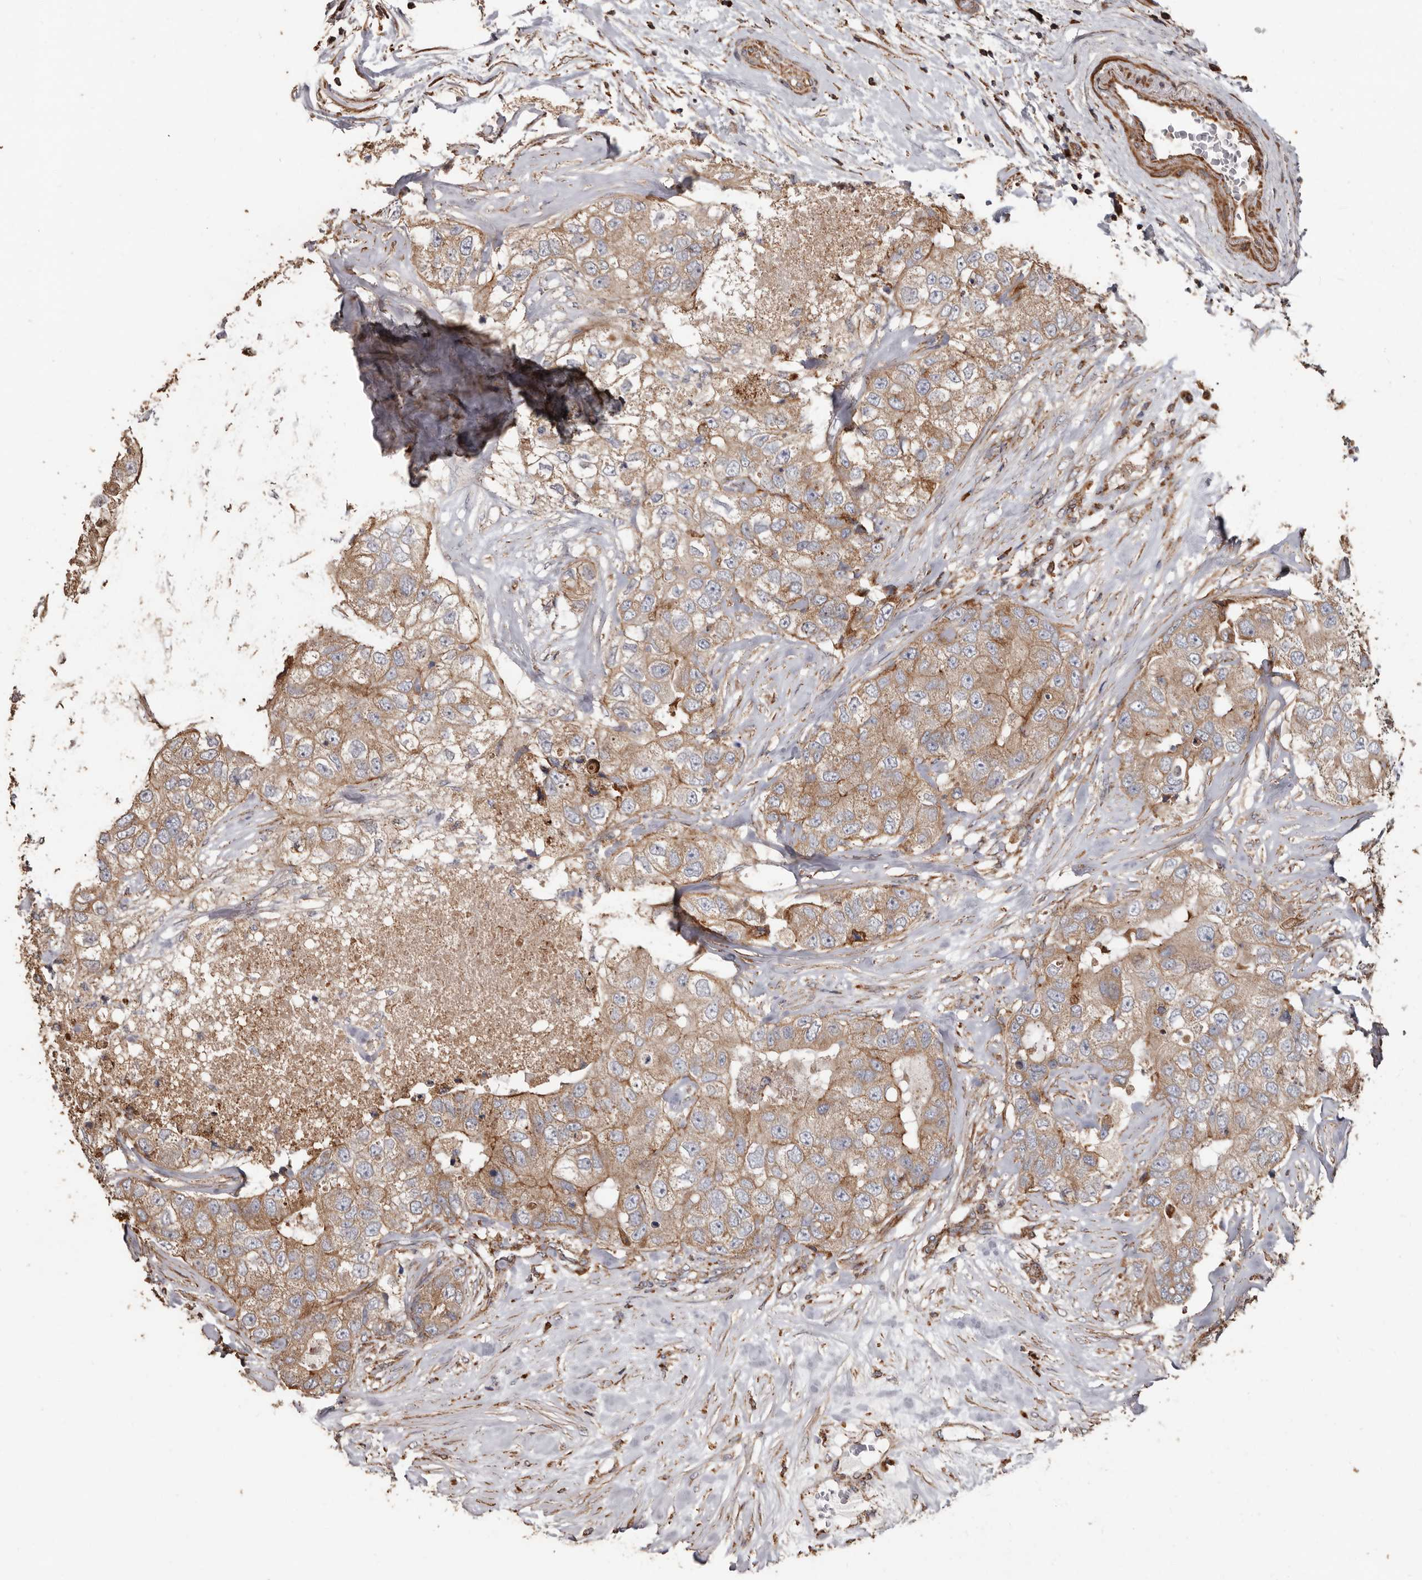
{"staining": {"intensity": "moderate", "quantity": ">75%", "location": "cytoplasmic/membranous"}, "tissue": "breast cancer", "cell_type": "Tumor cells", "image_type": "cancer", "snomed": [{"axis": "morphology", "description": "Duct carcinoma"}, {"axis": "topography", "description": "Breast"}], "caption": "Brown immunohistochemical staining in human intraductal carcinoma (breast) displays moderate cytoplasmic/membranous positivity in about >75% of tumor cells.", "gene": "OSGIN2", "patient": {"sex": "female", "age": 62}}